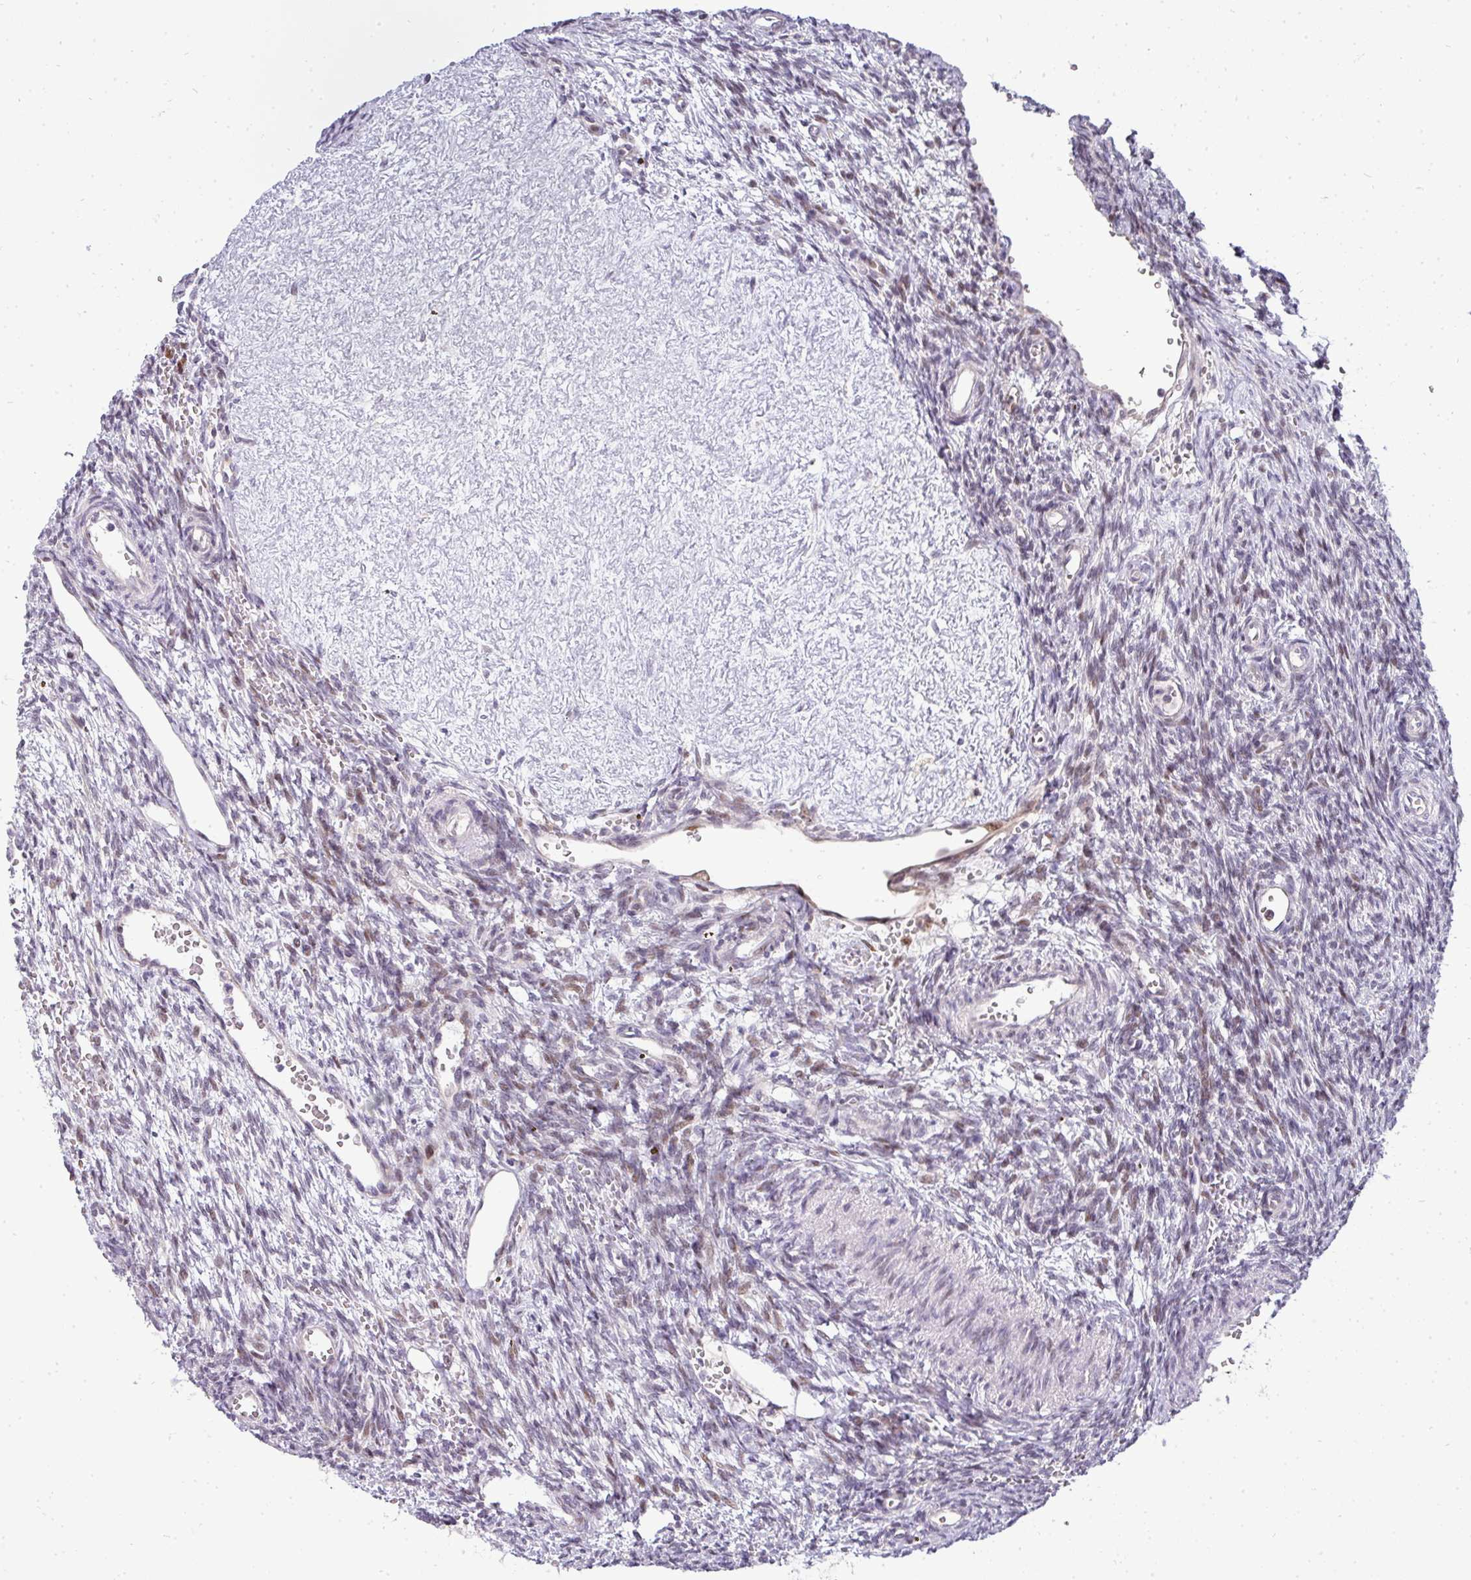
{"staining": {"intensity": "weak", "quantity": "<25%", "location": "nuclear"}, "tissue": "ovary", "cell_type": "Ovarian stroma cells", "image_type": "normal", "snomed": [{"axis": "morphology", "description": "Normal tissue, NOS"}, {"axis": "topography", "description": "Ovary"}], "caption": "Immunohistochemistry histopathology image of unremarkable ovary: ovary stained with DAB (3,3'-diaminobenzidine) shows no significant protein staining in ovarian stroma cells. Brightfield microscopy of IHC stained with DAB (3,3'-diaminobenzidine) (brown) and hematoxylin (blue), captured at high magnification.", "gene": "MAZ", "patient": {"sex": "female", "age": 39}}